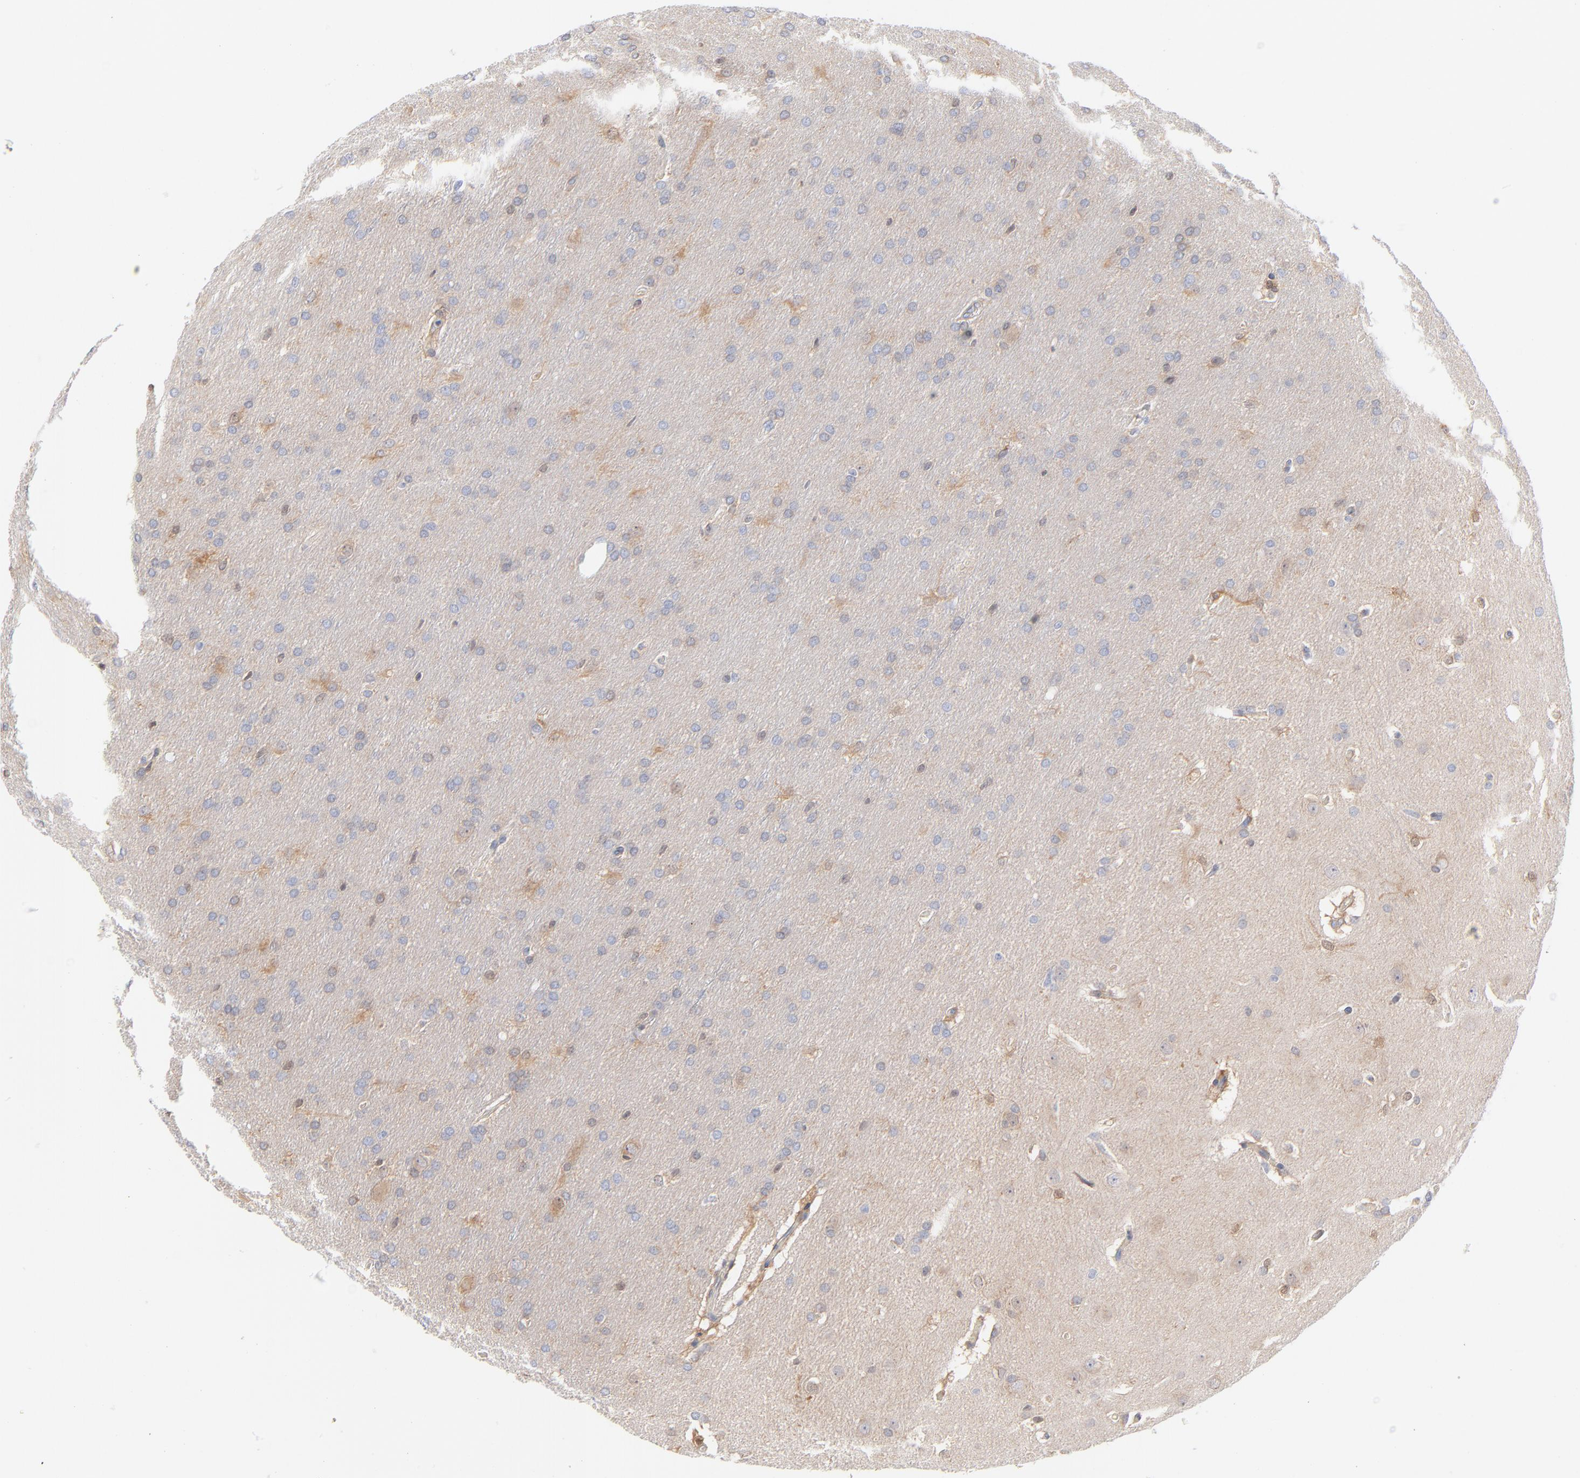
{"staining": {"intensity": "negative", "quantity": "none", "location": "none"}, "tissue": "glioma", "cell_type": "Tumor cells", "image_type": "cancer", "snomed": [{"axis": "morphology", "description": "Glioma, malignant, Low grade"}, {"axis": "topography", "description": "Brain"}], "caption": "The image displays no significant positivity in tumor cells of malignant low-grade glioma. (Stains: DAB IHC with hematoxylin counter stain, Microscopy: brightfield microscopy at high magnification).", "gene": "ARRB1", "patient": {"sex": "female", "age": 32}}